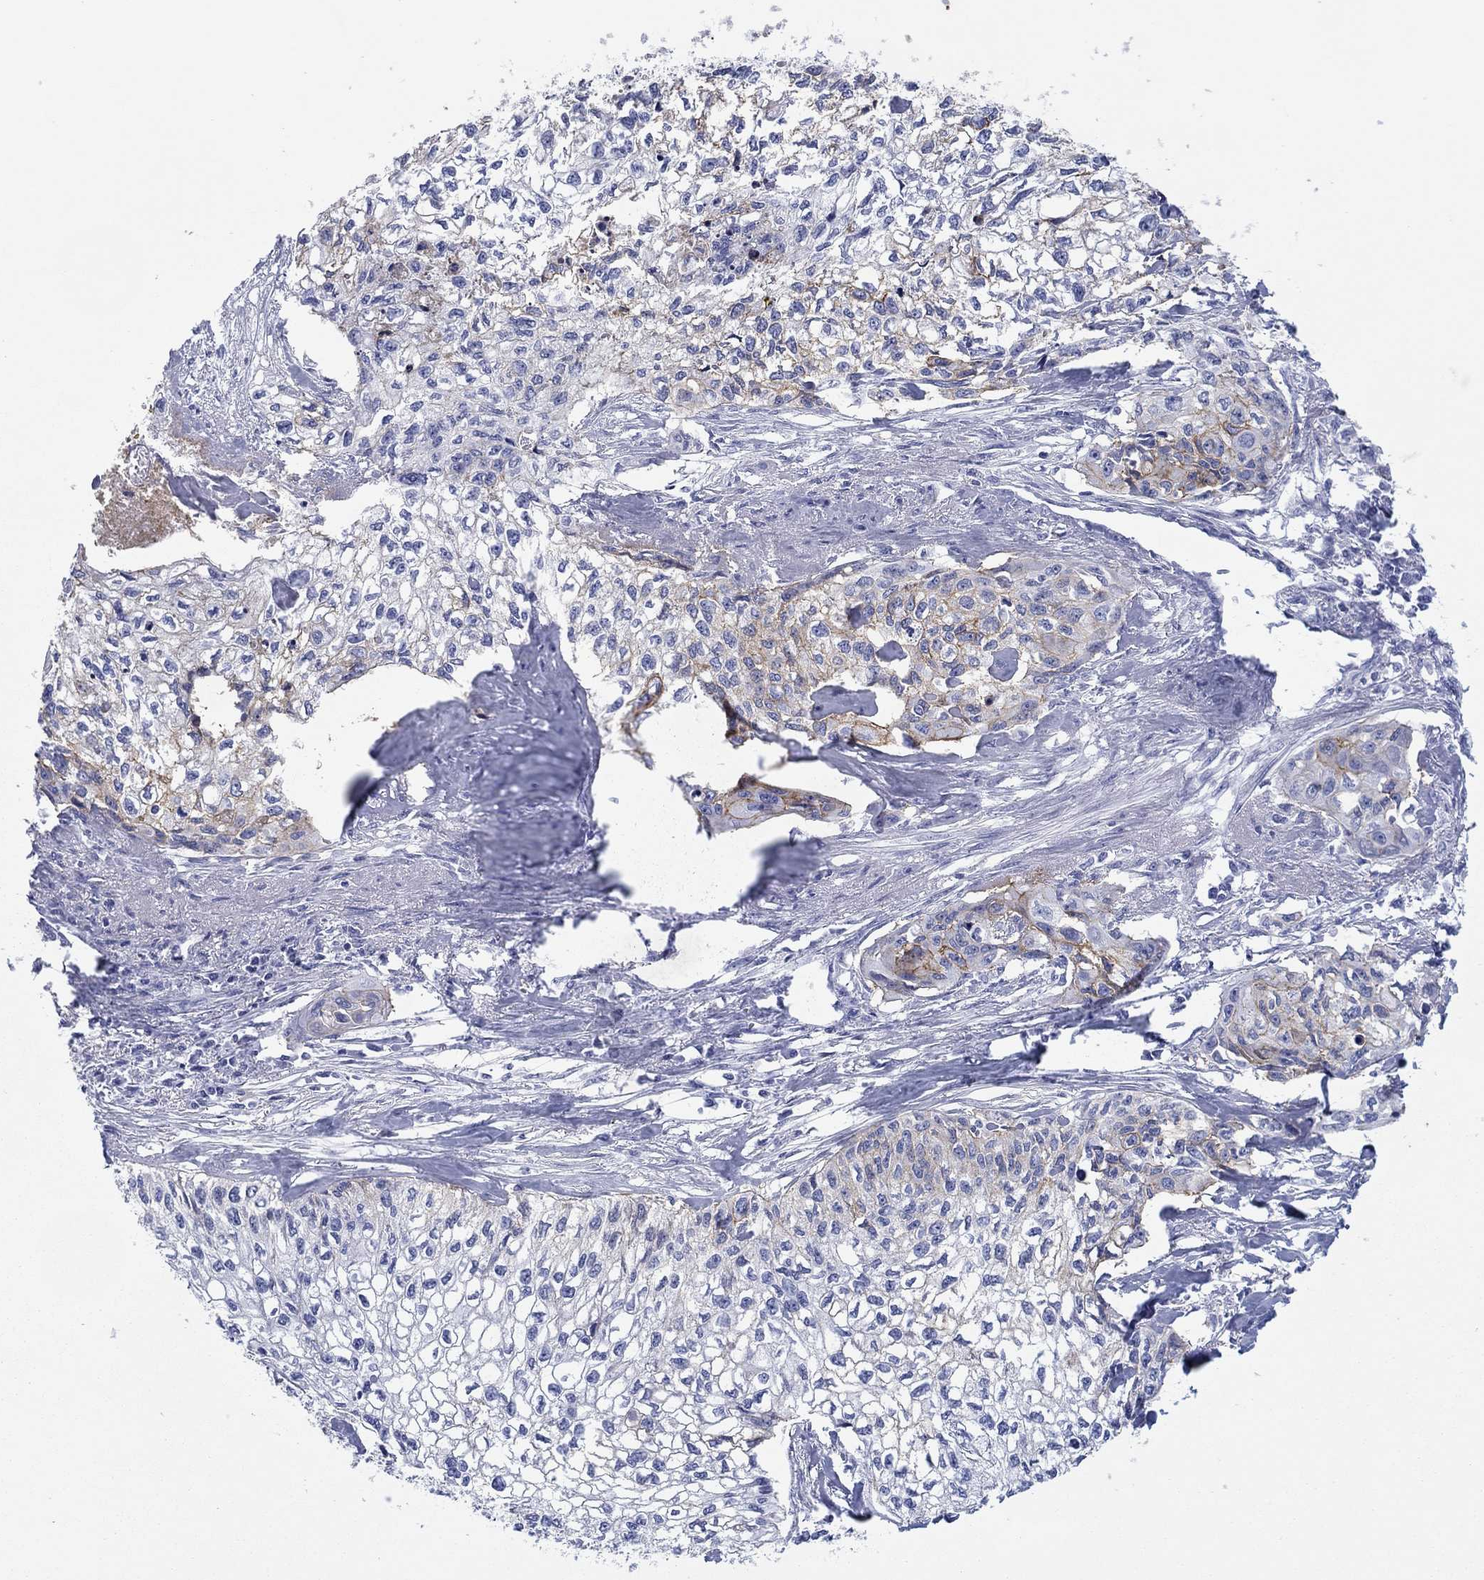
{"staining": {"intensity": "moderate", "quantity": "<25%", "location": "cytoplasmic/membranous"}, "tissue": "cervical cancer", "cell_type": "Tumor cells", "image_type": "cancer", "snomed": [{"axis": "morphology", "description": "Squamous cell carcinoma, NOS"}, {"axis": "topography", "description": "Cervix"}], "caption": "This is an image of immunohistochemistry staining of cervical squamous cell carcinoma, which shows moderate expression in the cytoplasmic/membranous of tumor cells.", "gene": "ATP1B1", "patient": {"sex": "female", "age": 58}}